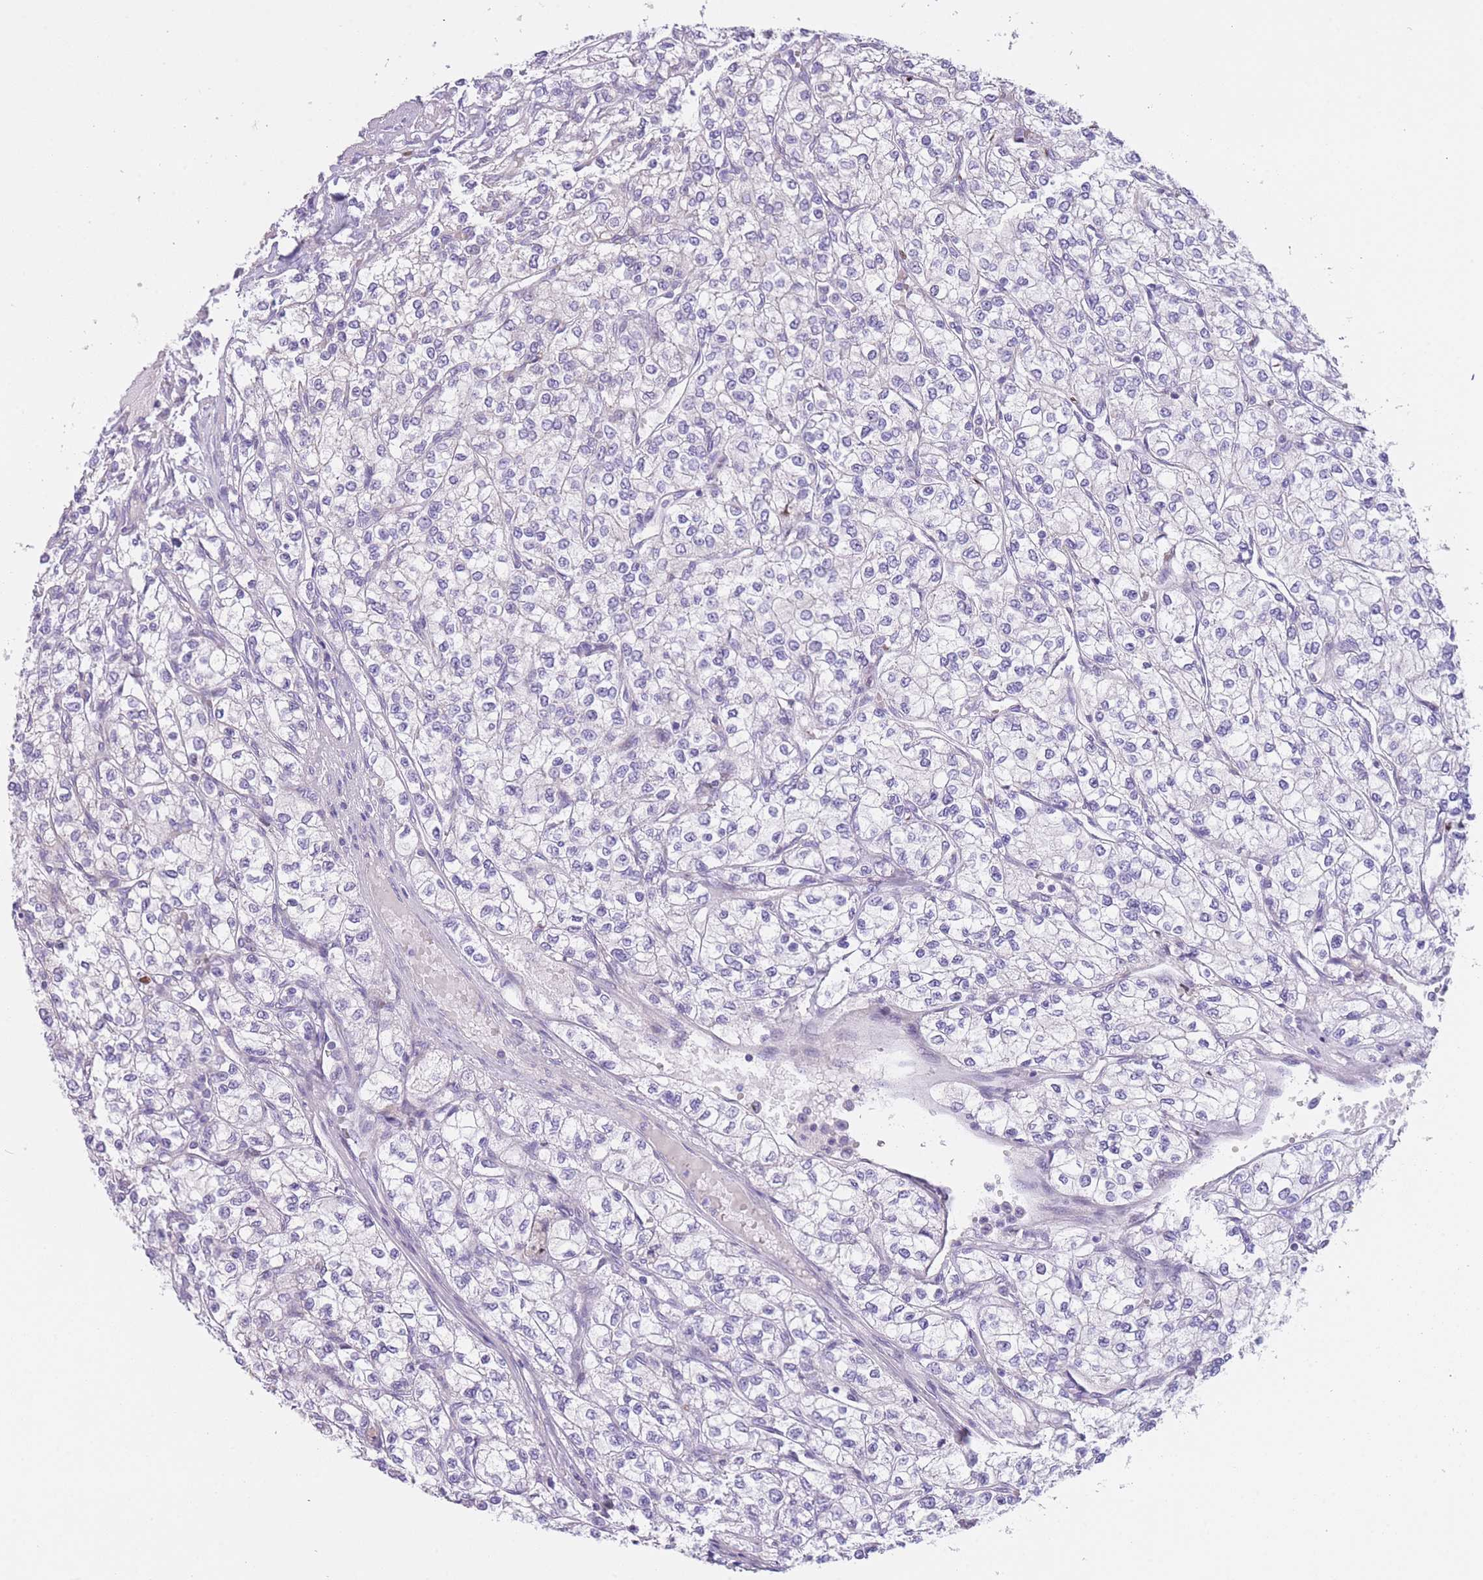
{"staining": {"intensity": "negative", "quantity": "none", "location": "none"}, "tissue": "renal cancer", "cell_type": "Tumor cells", "image_type": "cancer", "snomed": [{"axis": "morphology", "description": "Adenocarcinoma, NOS"}, {"axis": "topography", "description": "Kidney"}], "caption": "IHC of renal adenocarcinoma displays no expression in tumor cells.", "gene": "IMPG1", "patient": {"sex": "male", "age": 80}}